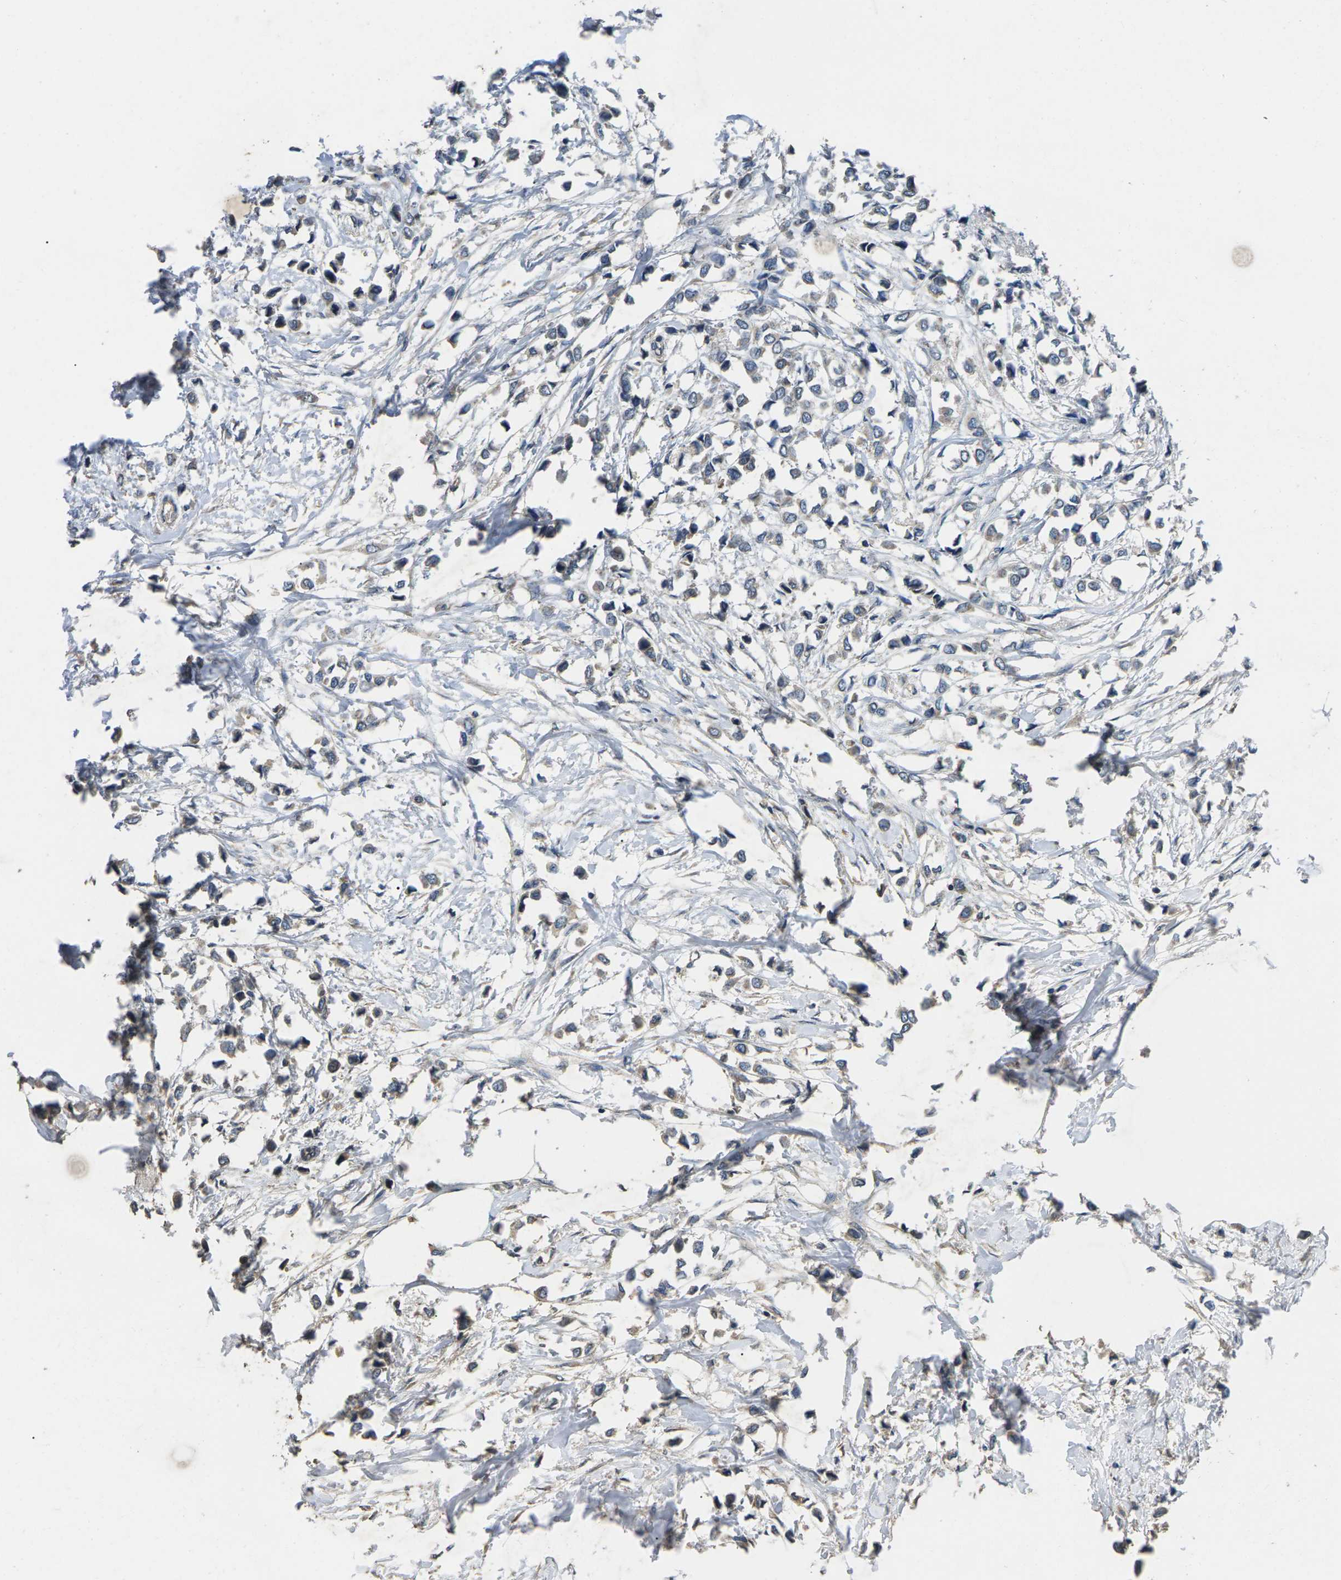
{"staining": {"intensity": "weak", "quantity": "<25%", "location": "cytoplasmic/membranous"}, "tissue": "breast cancer", "cell_type": "Tumor cells", "image_type": "cancer", "snomed": [{"axis": "morphology", "description": "Lobular carcinoma"}, {"axis": "topography", "description": "Breast"}], "caption": "Breast cancer (lobular carcinoma) was stained to show a protein in brown. There is no significant positivity in tumor cells.", "gene": "B4GAT1", "patient": {"sex": "female", "age": 51}}